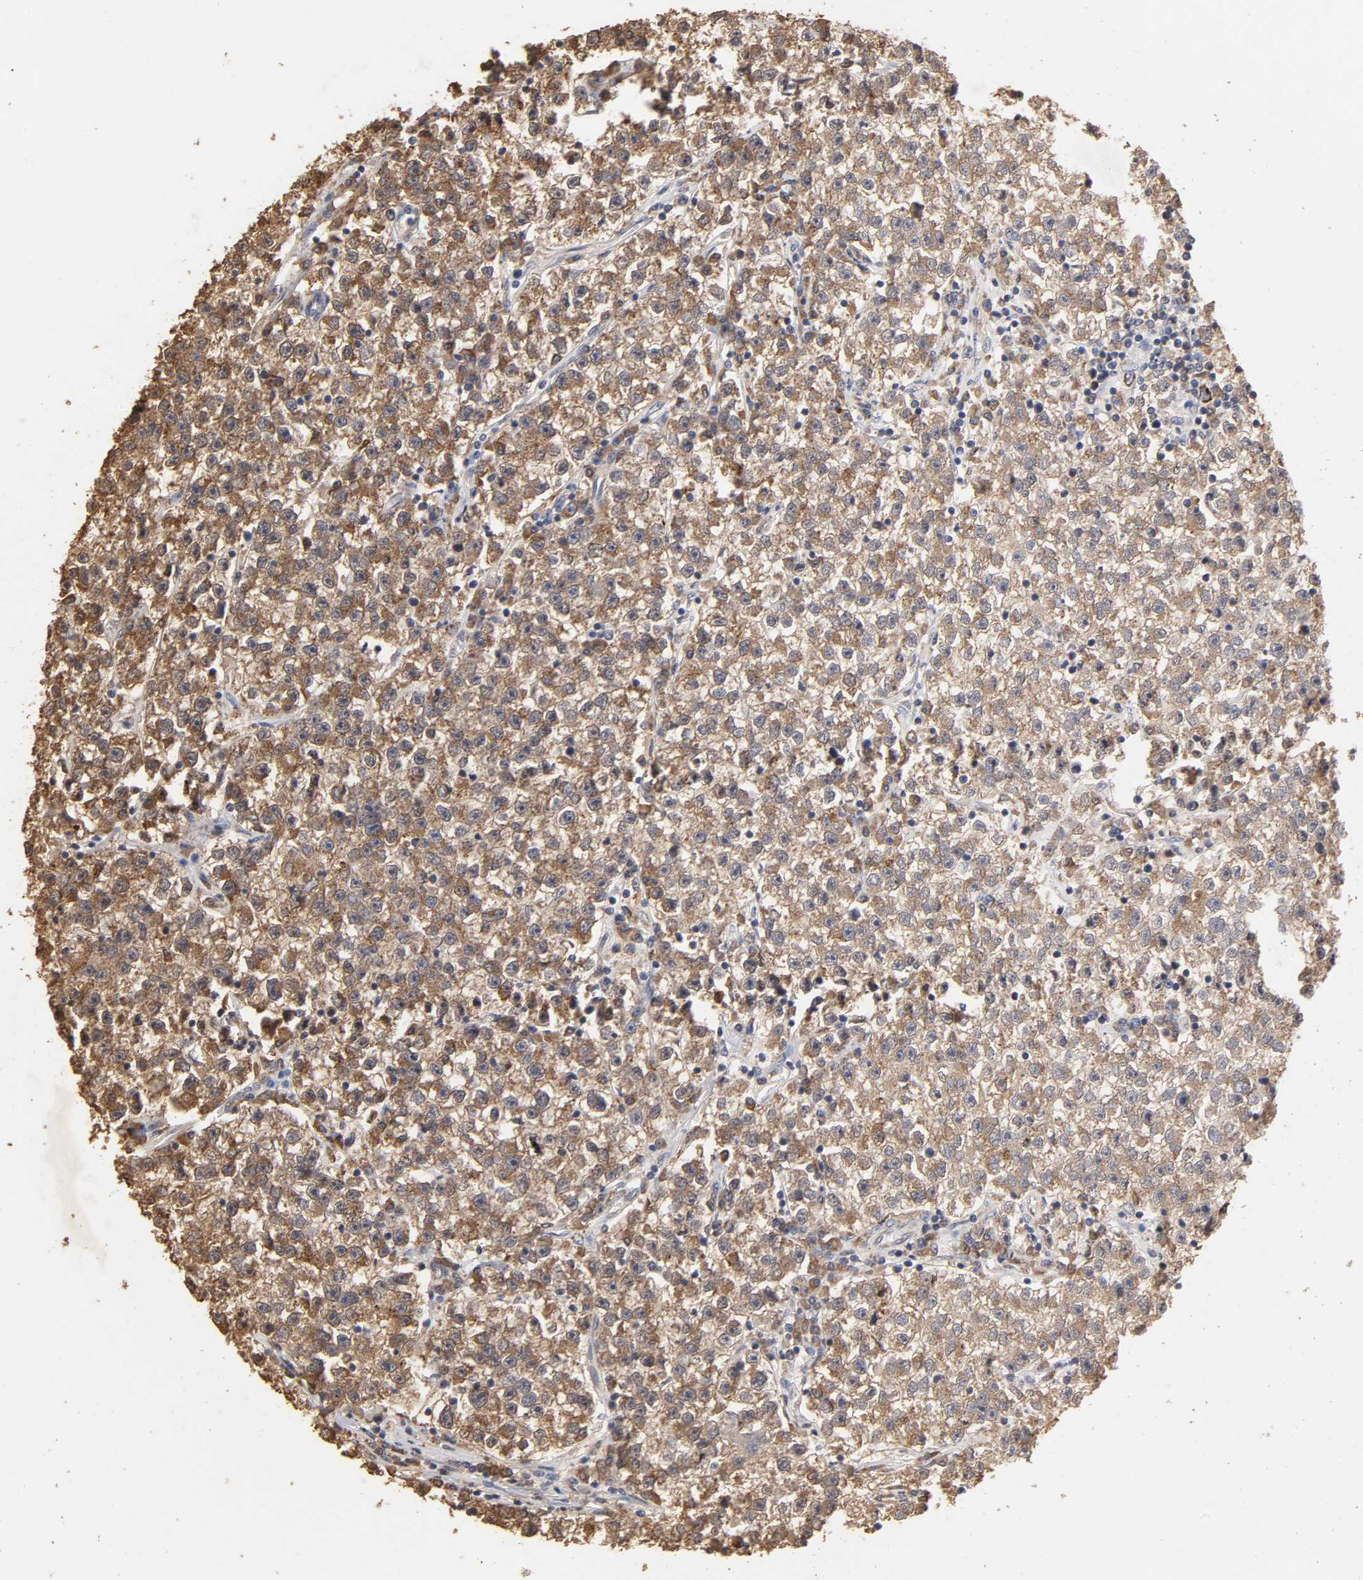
{"staining": {"intensity": "strong", "quantity": ">75%", "location": "cytoplasmic/membranous"}, "tissue": "testis cancer", "cell_type": "Tumor cells", "image_type": "cancer", "snomed": [{"axis": "morphology", "description": "Seminoma, NOS"}, {"axis": "topography", "description": "Testis"}], "caption": "A brown stain labels strong cytoplasmic/membranous staining of a protein in seminoma (testis) tumor cells. The protein is shown in brown color, while the nuclei are stained blue.", "gene": "CYCS", "patient": {"sex": "male", "age": 22}}